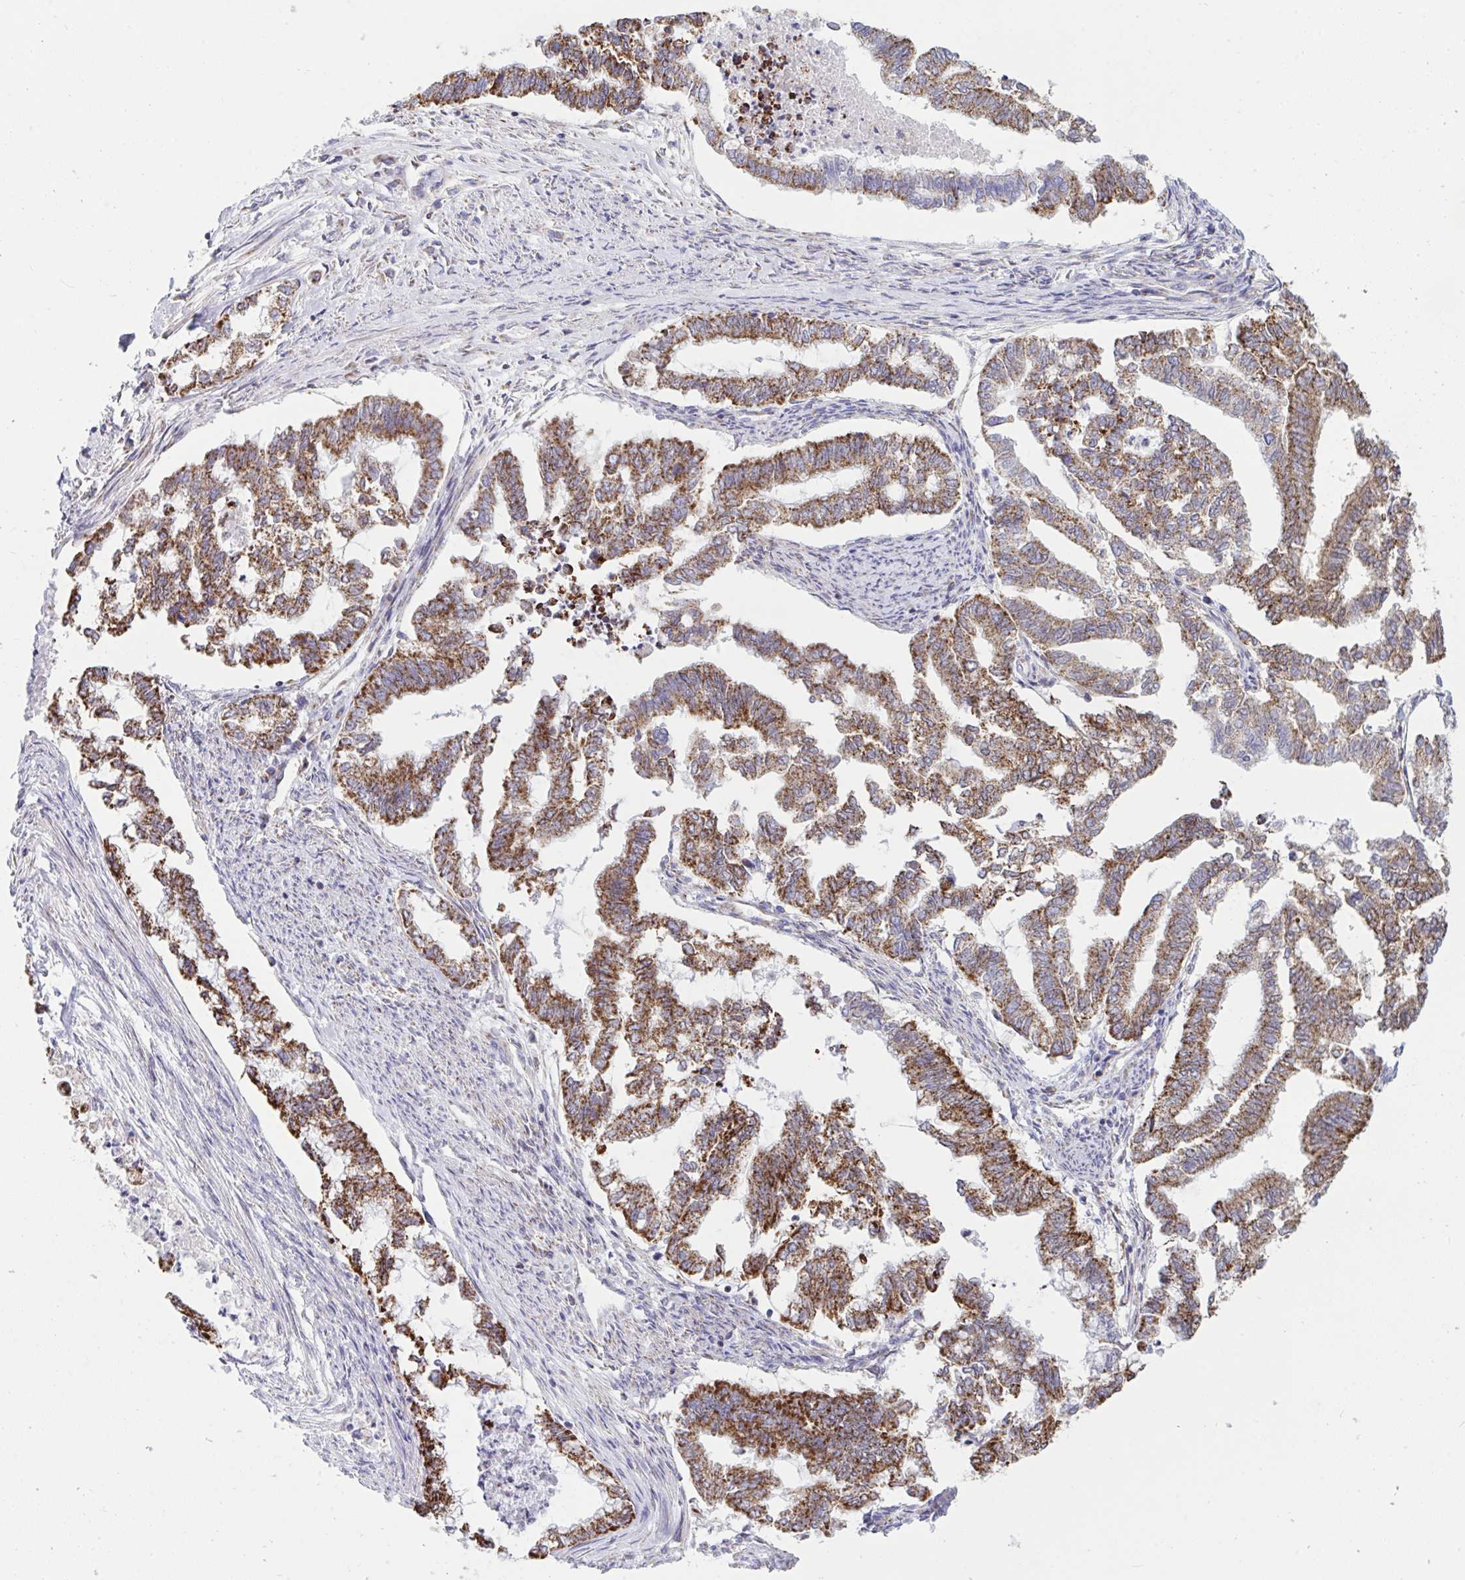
{"staining": {"intensity": "moderate", "quantity": ">75%", "location": "cytoplasmic/membranous"}, "tissue": "endometrial cancer", "cell_type": "Tumor cells", "image_type": "cancer", "snomed": [{"axis": "morphology", "description": "Adenocarcinoma, NOS"}, {"axis": "topography", "description": "Endometrium"}], "caption": "A brown stain labels moderate cytoplasmic/membranous staining of a protein in endometrial cancer (adenocarcinoma) tumor cells.", "gene": "HSPE1", "patient": {"sex": "female", "age": 79}}